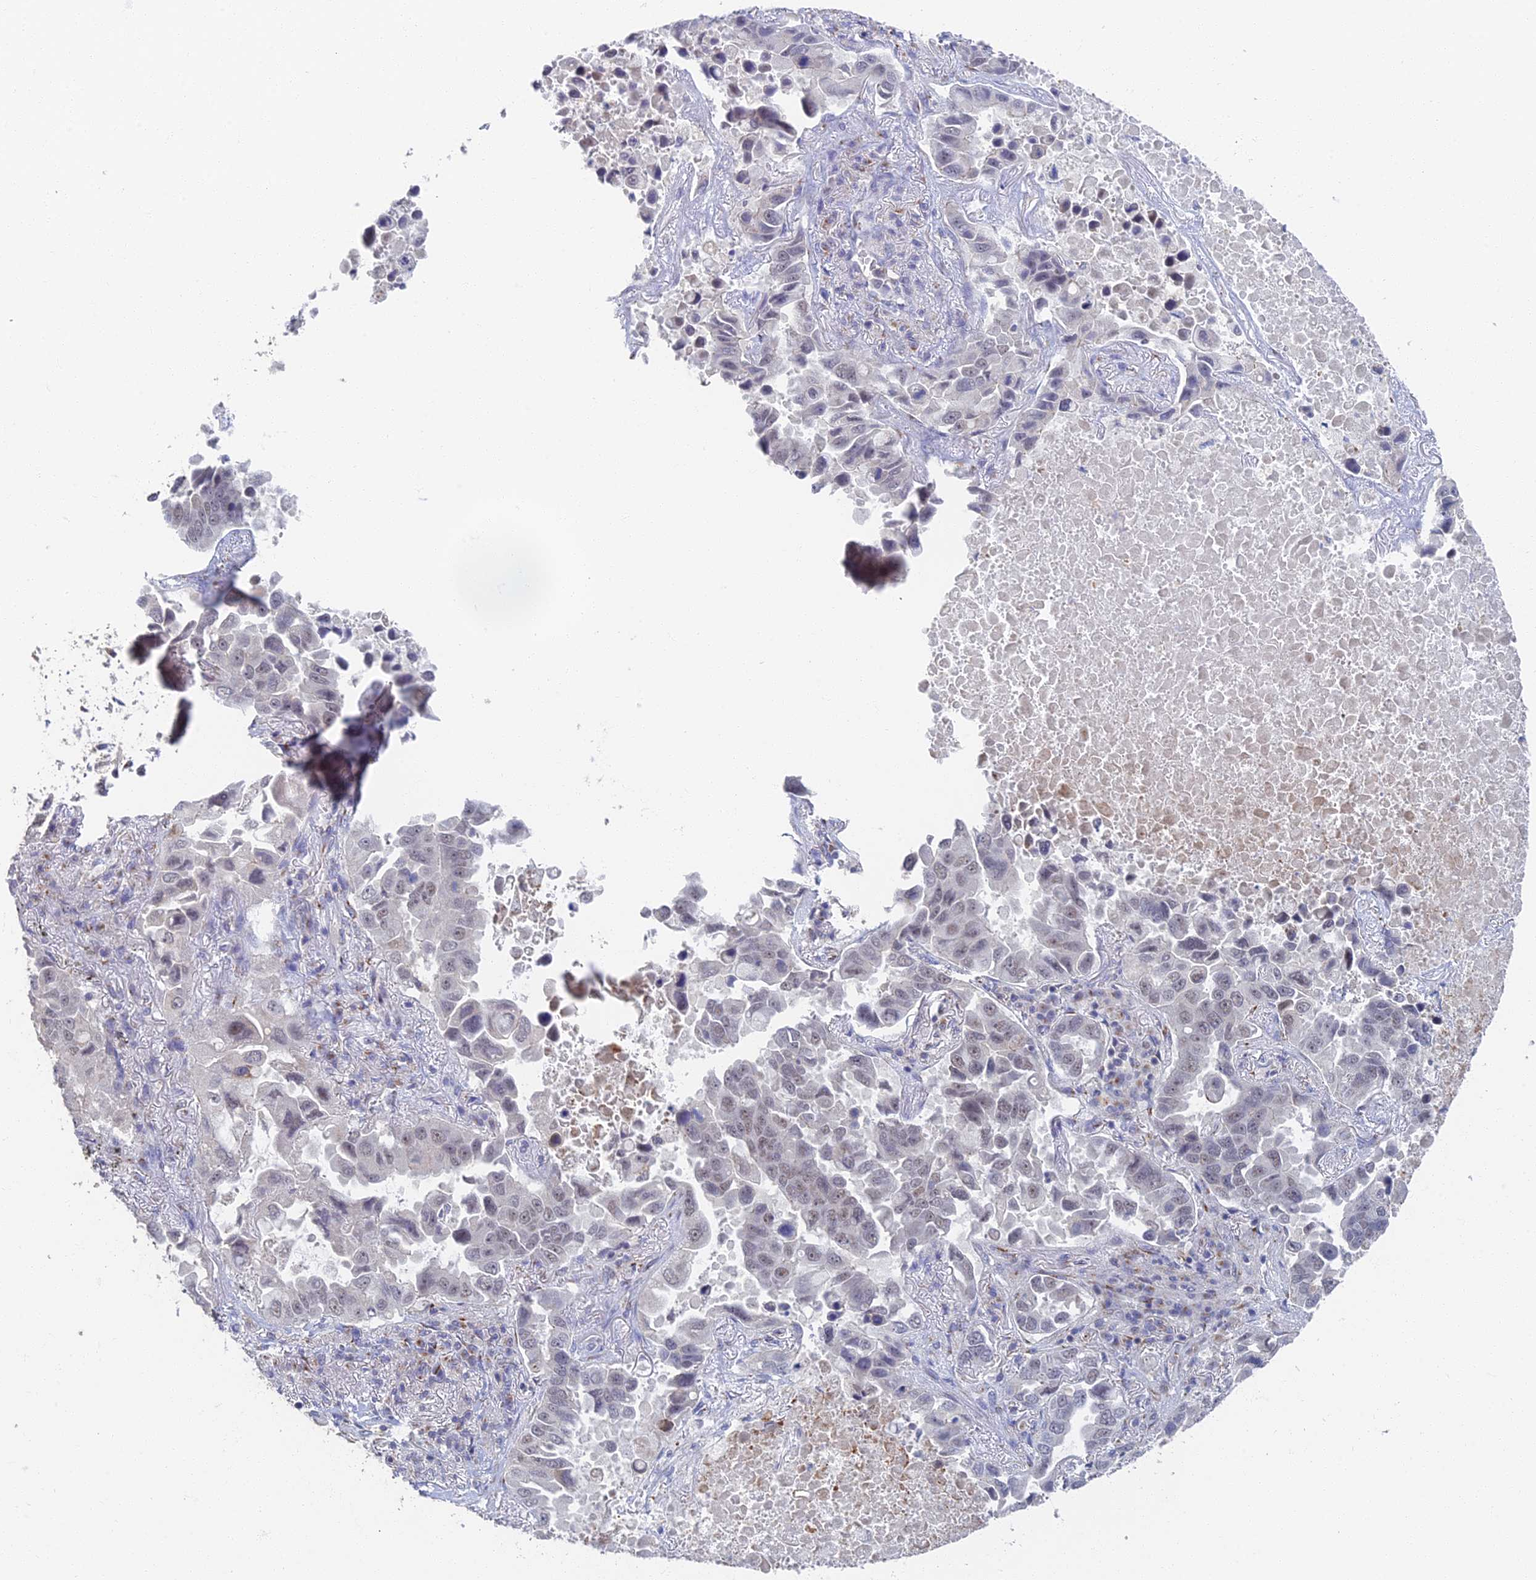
{"staining": {"intensity": "weak", "quantity": "<25%", "location": "nuclear"}, "tissue": "lung cancer", "cell_type": "Tumor cells", "image_type": "cancer", "snomed": [{"axis": "morphology", "description": "Adenocarcinoma, NOS"}, {"axis": "topography", "description": "Lung"}], "caption": "DAB (3,3'-diaminobenzidine) immunohistochemical staining of adenocarcinoma (lung) shows no significant staining in tumor cells. (DAB (3,3'-diaminobenzidine) immunohistochemistry, high magnification).", "gene": "GPATCH1", "patient": {"sex": "male", "age": 64}}